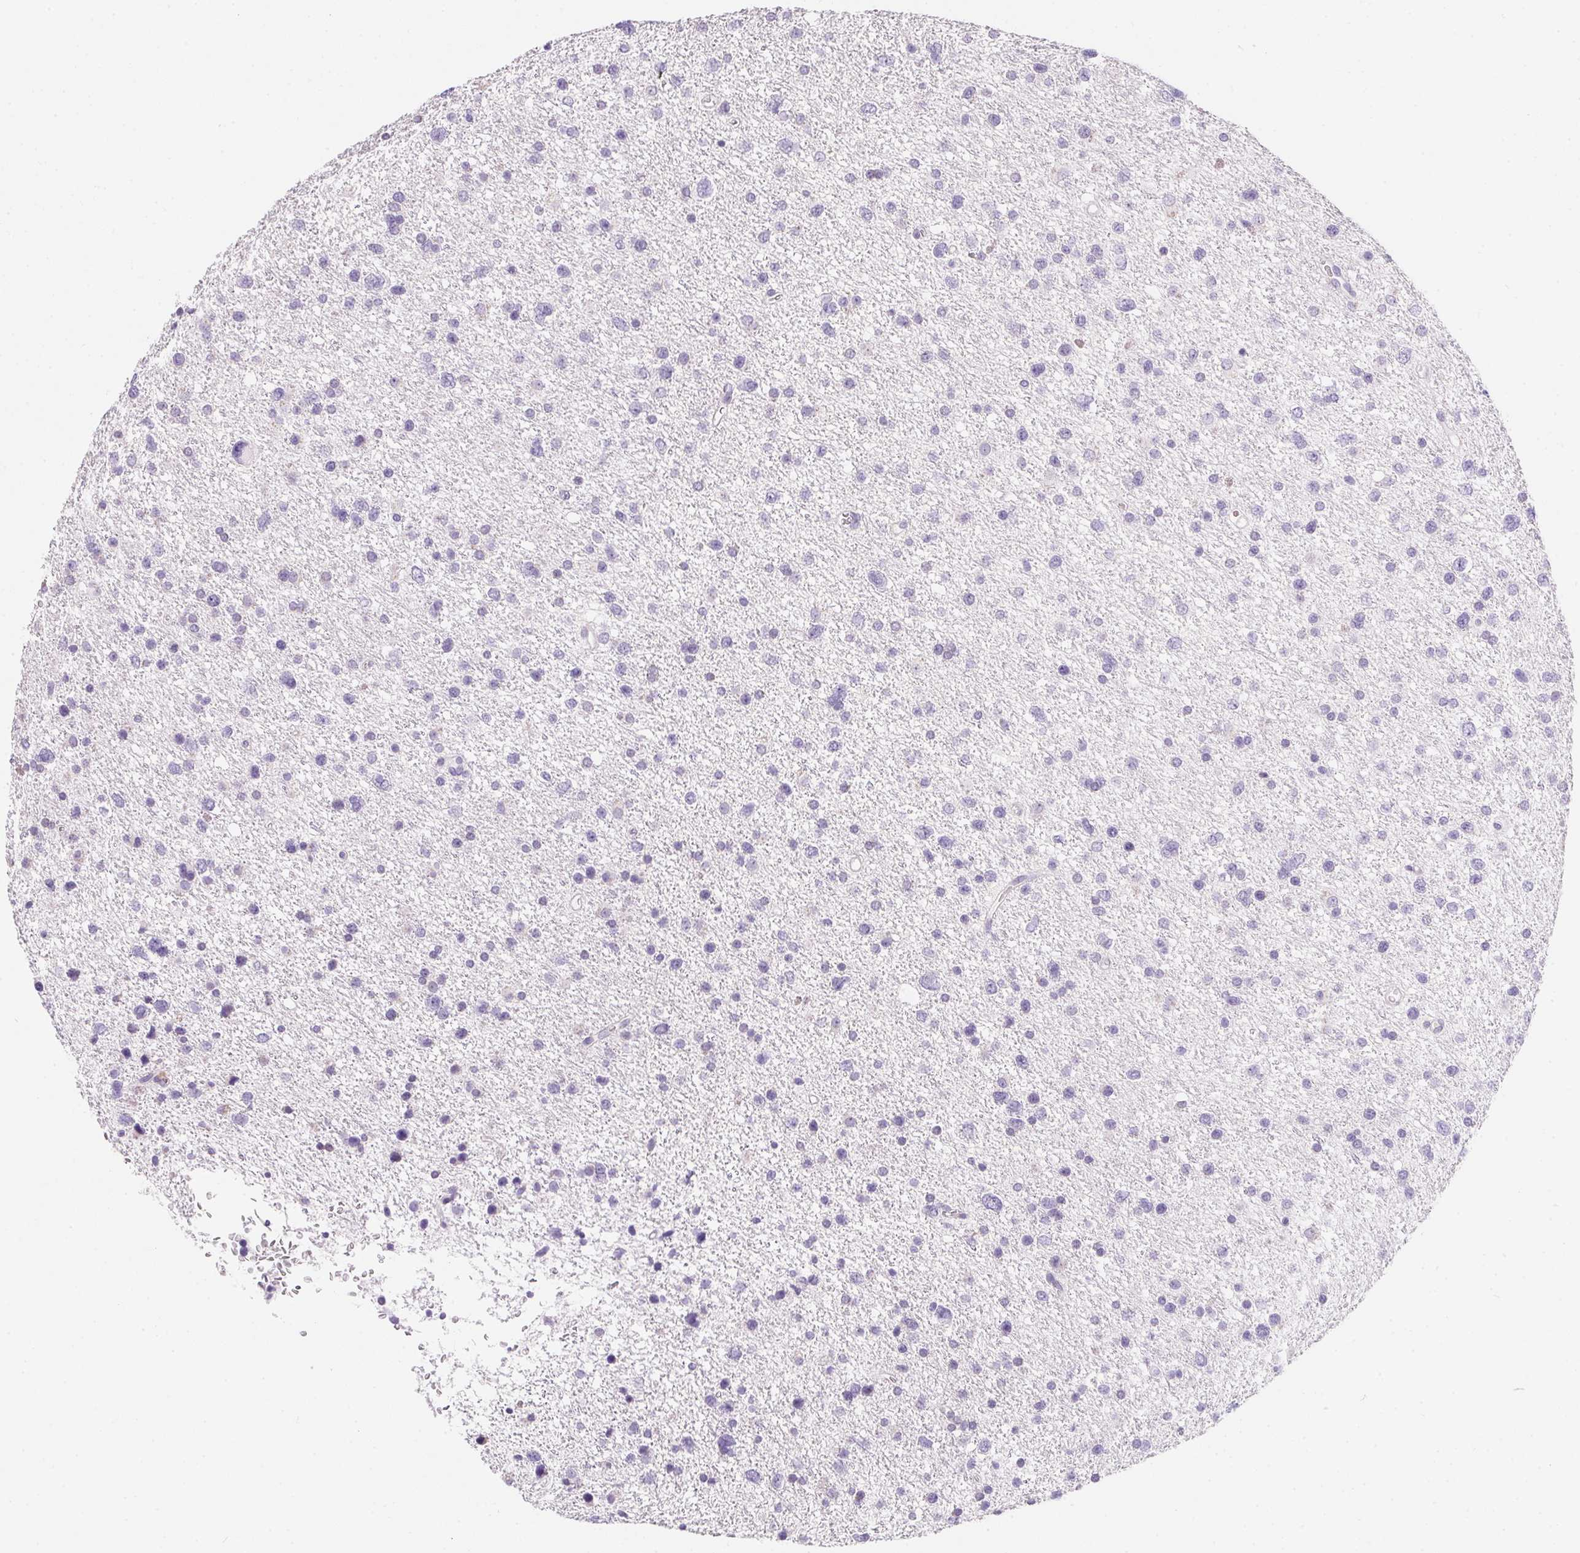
{"staining": {"intensity": "negative", "quantity": "none", "location": "none"}, "tissue": "glioma", "cell_type": "Tumor cells", "image_type": "cancer", "snomed": [{"axis": "morphology", "description": "Glioma, malignant, Low grade"}, {"axis": "topography", "description": "Brain"}], "caption": "This is a histopathology image of immunohistochemistry (IHC) staining of glioma, which shows no positivity in tumor cells.", "gene": "AQP5", "patient": {"sex": "female", "age": 55}}